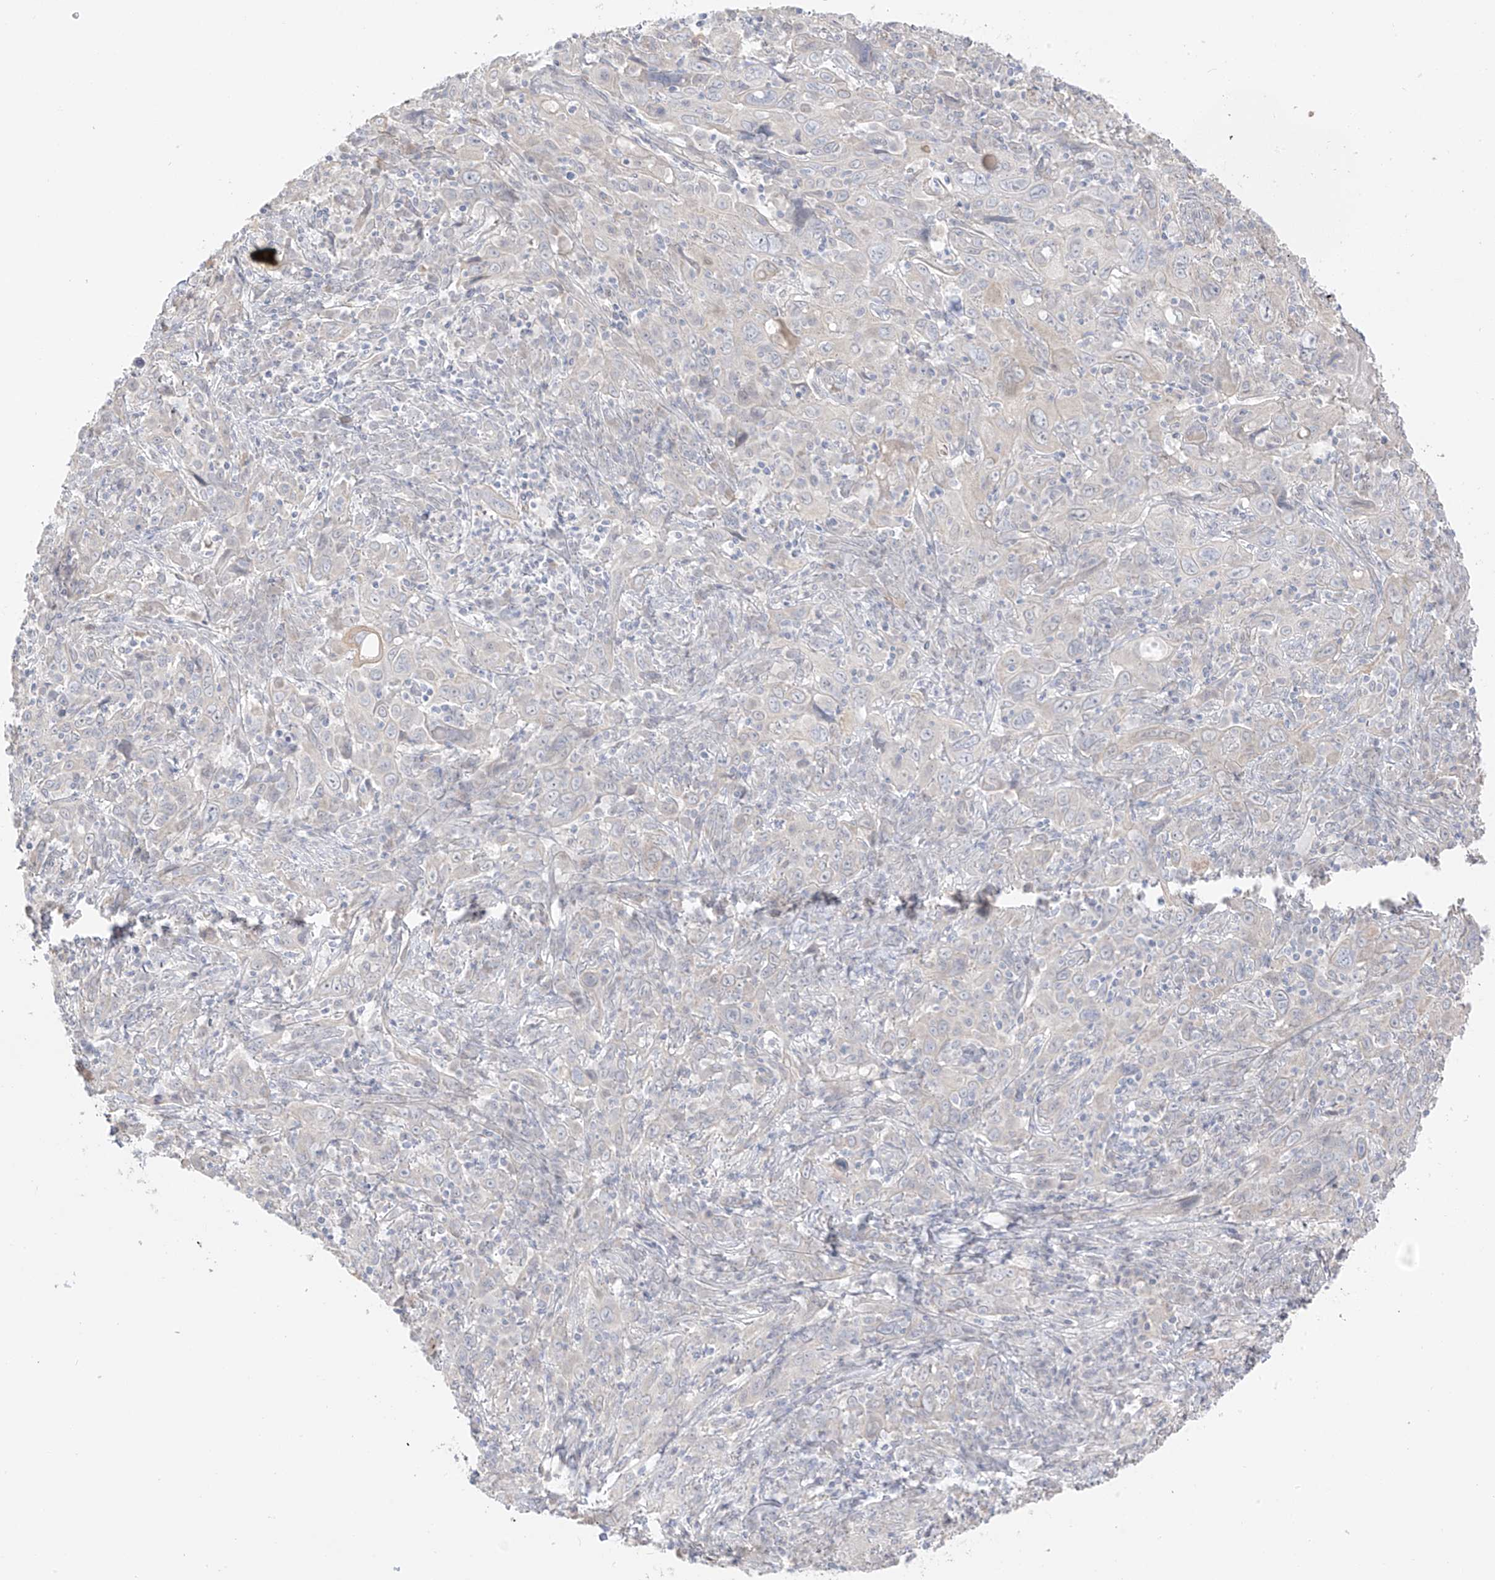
{"staining": {"intensity": "negative", "quantity": "none", "location": "none"}, "tissue": "cervical cancer", "cell_type": "Tumor cells", "image_type": "cancer", "snomed": [{"axis": "morphology", "description": "Squamous cell carcinoma, NOS"}, {"axis": "topography", "description": "Cervix"}], "caption": "DAB (3,3'-diaminobenzidine) immunohistochemical staining of human cervical cancer displays no significant staining in tumor cells.", "gene": "DCDC2", "patient": {"sex": "female", "age": 46}}